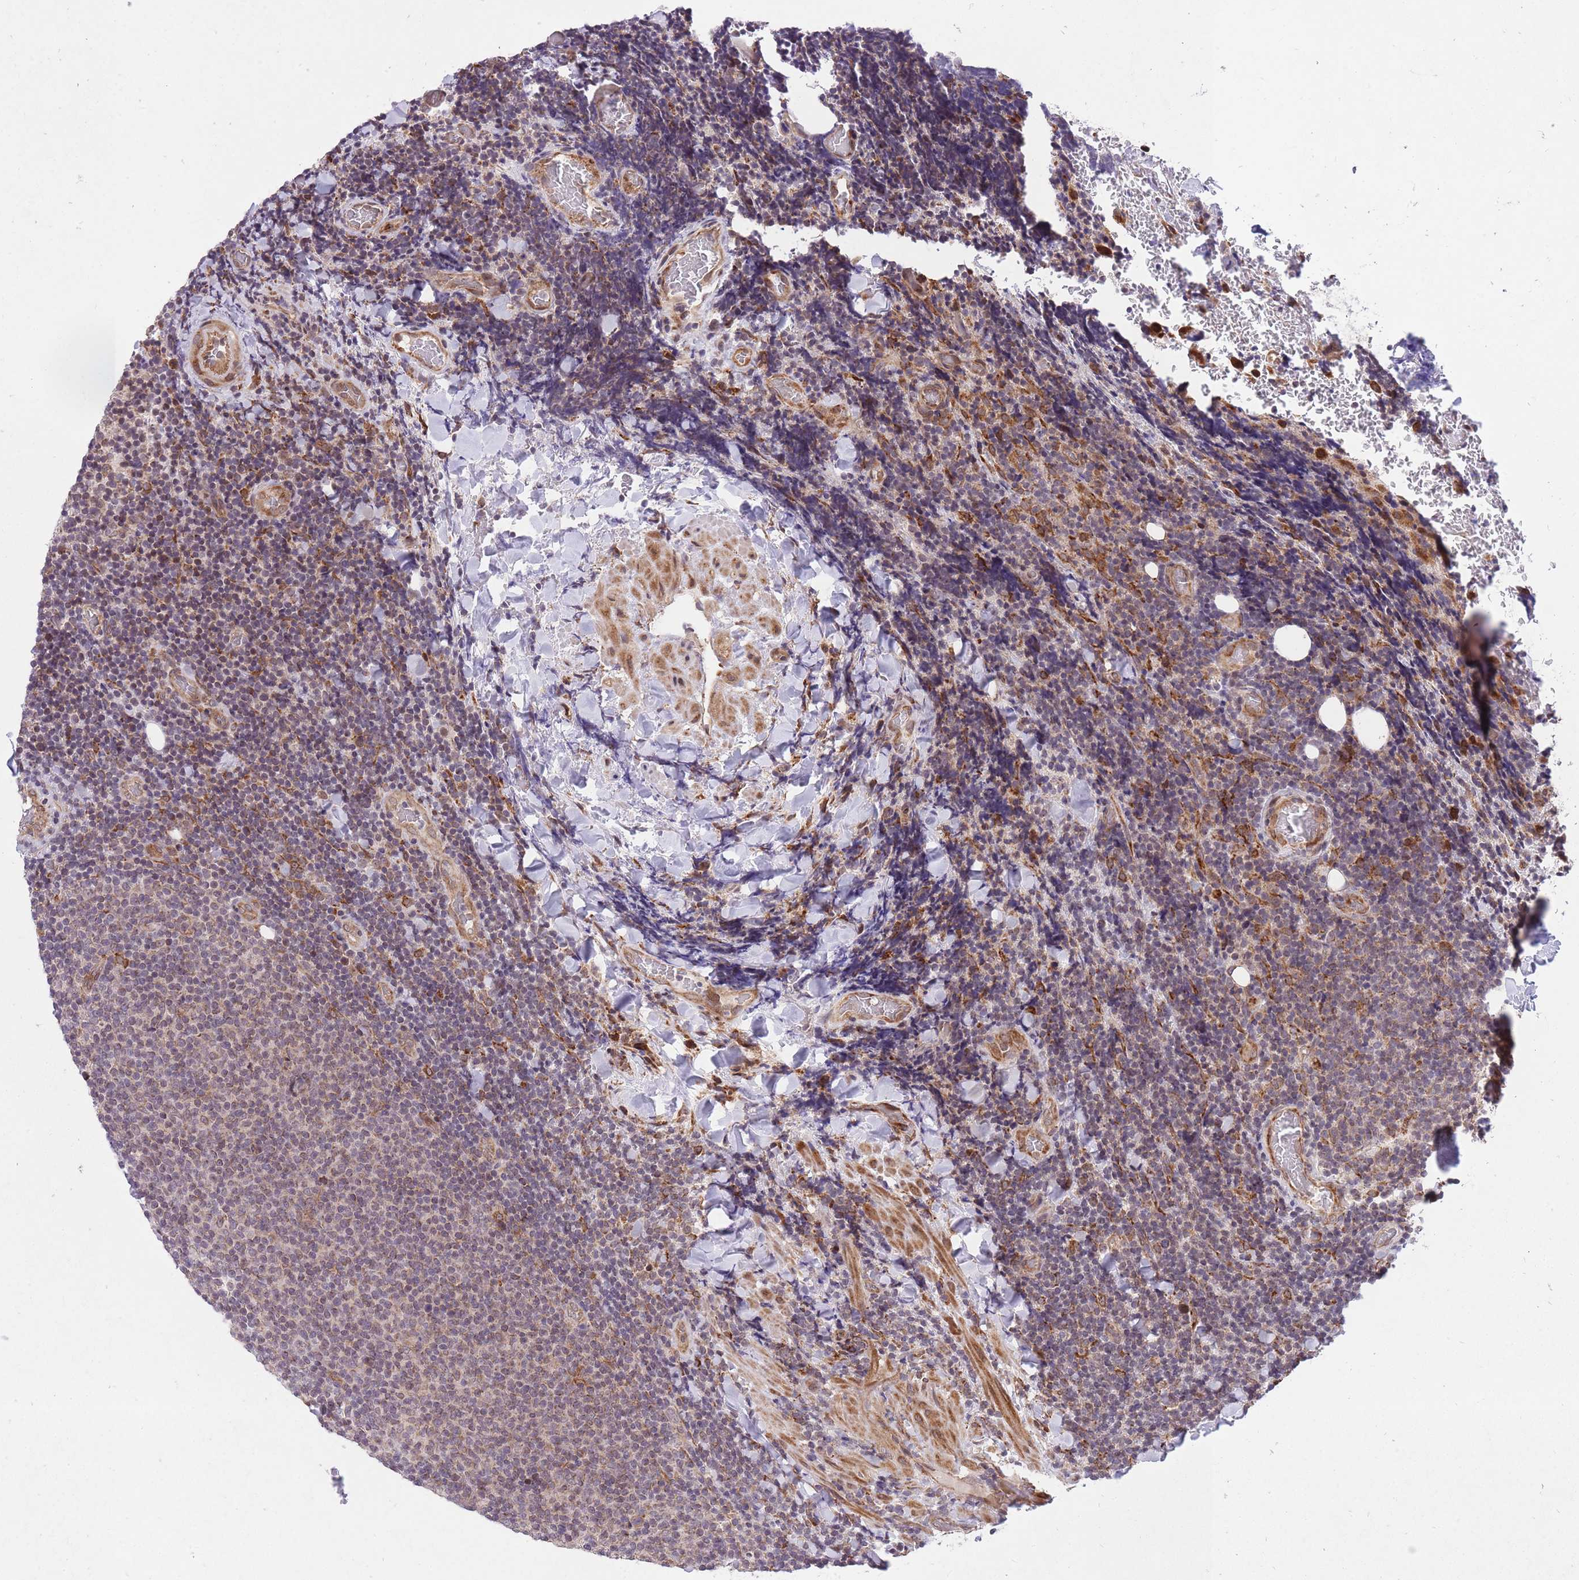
{"staining": {"intensity": "weak", "quantity": "<25%", "location": "cytoplasmic/membranous"}, "tissue": "lymphoma", "cell_type": "Tumor cells", "image_type": "cancer", "snomed": [{"axis": "morphology", "description": "Malignant lymphoma, non-Hodgkin's type, Low grade"}, {"axis": "topography", "description": "Lymph node"}], "caption": "A high-resolution photomicrograph shows IHC staining of low-grade malignant lymphoma, non-Hodgkin's type, which demonstrates no significant staining in tumor cells.", "gene": "TTLL3", "patient": {"sex": "male", "age": 66}}